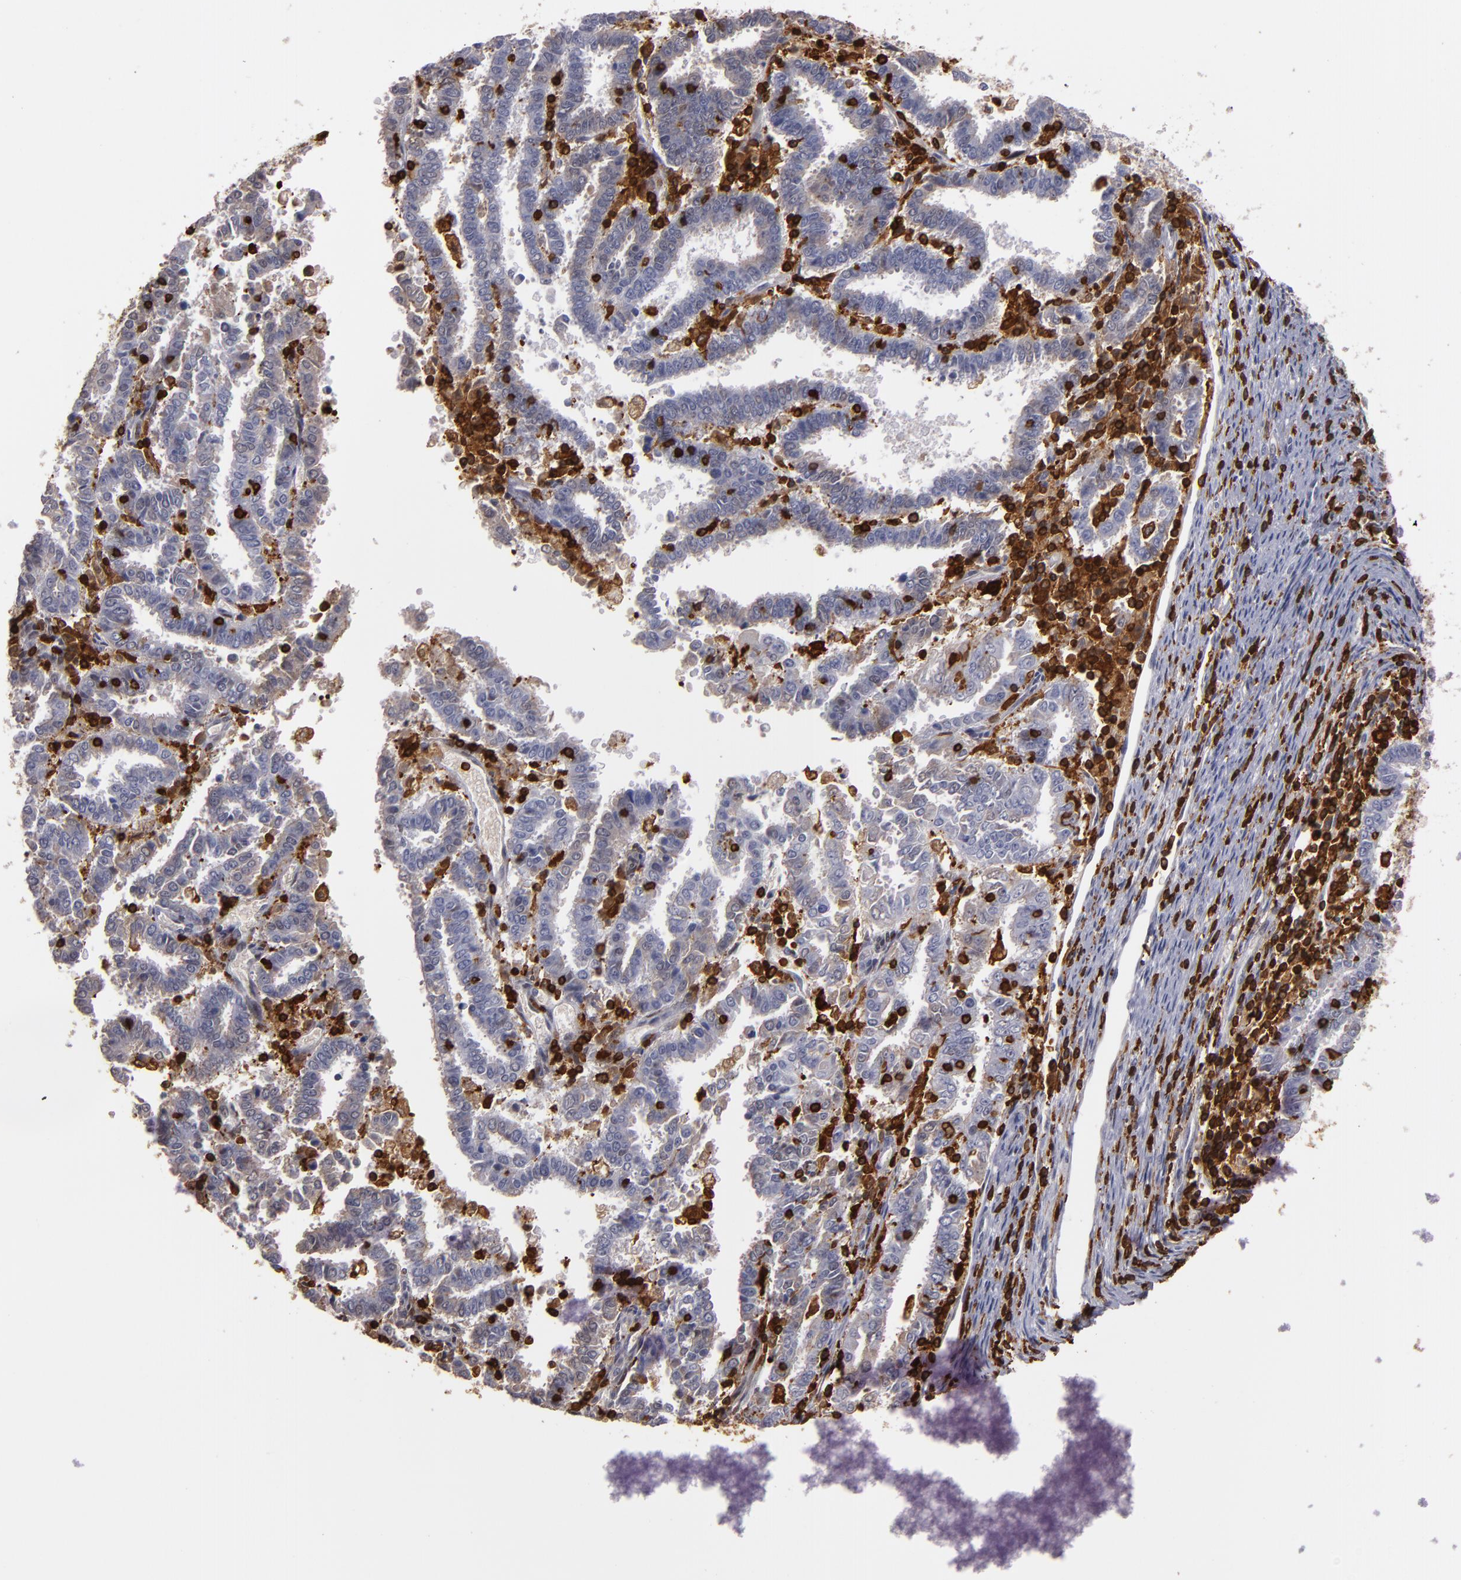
{"staining": {"intensity": "weak", "quantity": "<25%", "location": "cytoplasmic/membranous"}, "tissue": "endometrial cancer", "cell_type": "Tumor cells", "image_type": "cancer", "snomed": [{"axis": "morphology", "description": "Adenocarcinoma, NOS"}, {"axis": "topography", "description": "Uterus"}], "caption": "DAB (3,3'-diaminobenzidine) immunohistochemical staining of endometrial cancer (adenocarcinoma) reveals no significant staining in tumor cells. (Stains: DAB immunohistochemistry (IHC) with hematoxylin counter stain, Microscopy: brightfield microscopy at high magnification).", "gene": "WAS", "patient": {"sex": "female", "age": 83}}